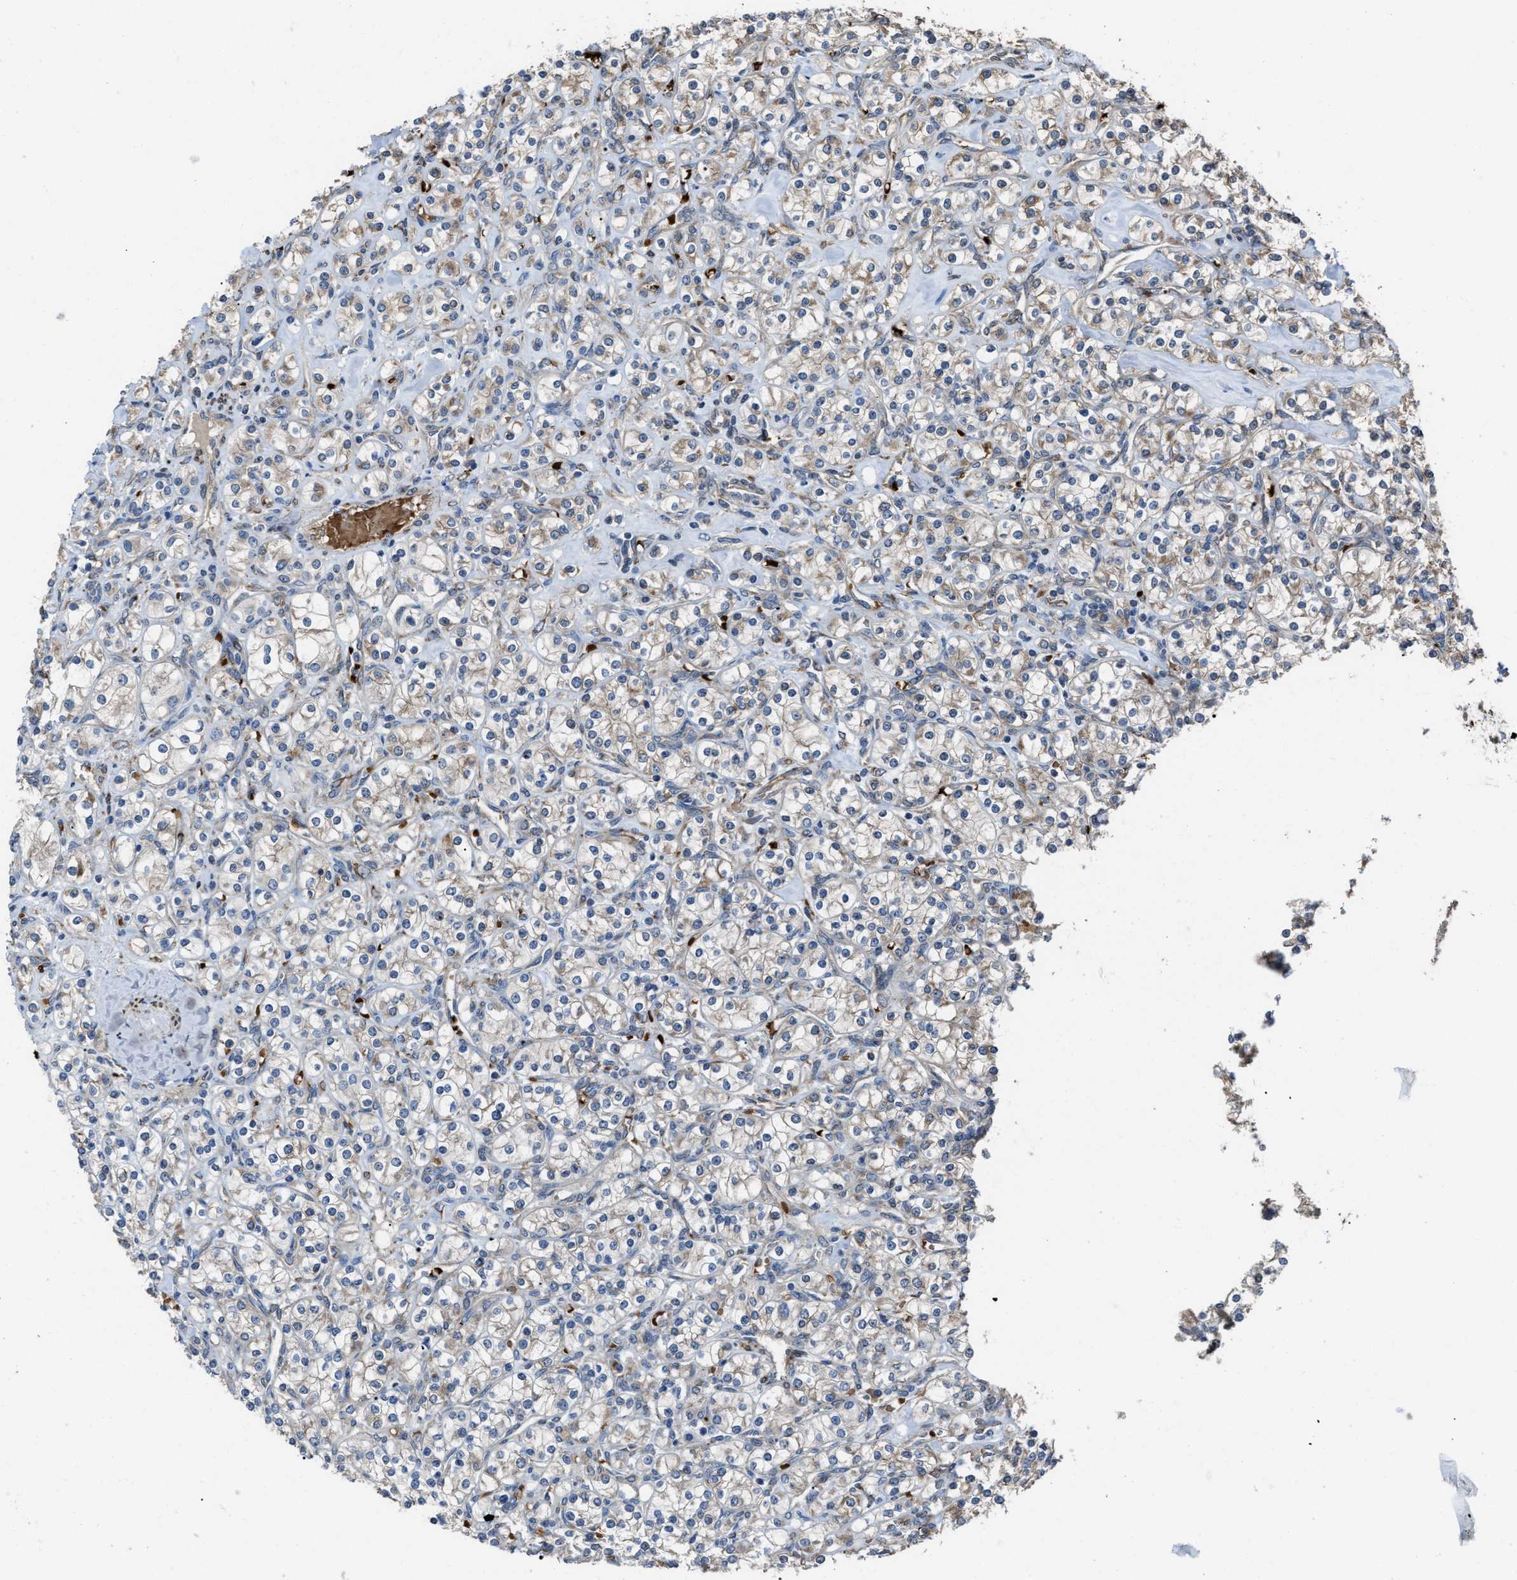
{"staining": {"intensity": "weak", "quantity": ">75%", "location": "cytoplasmic/membranous"}, "tissue": "renal cancer", "cell_type": "Tumor cells", "image_type": "cancer", "snomed": [{"axis": "morphology", "description": "Adenocarcinoma, NOS"}, {"axis": "topography", "description": "Kidney"}], "caption": "This histopathology image reveals renal adenocarcinoma stained with immunohistochemistry to label a protein in brown. The cytoplasmic/membranous of tumor cells show weak positivity for the protein. Nuclei are counter-stained blue.", "gene": "SELENOM", "patient": {"sex": "male", "age": 77}}